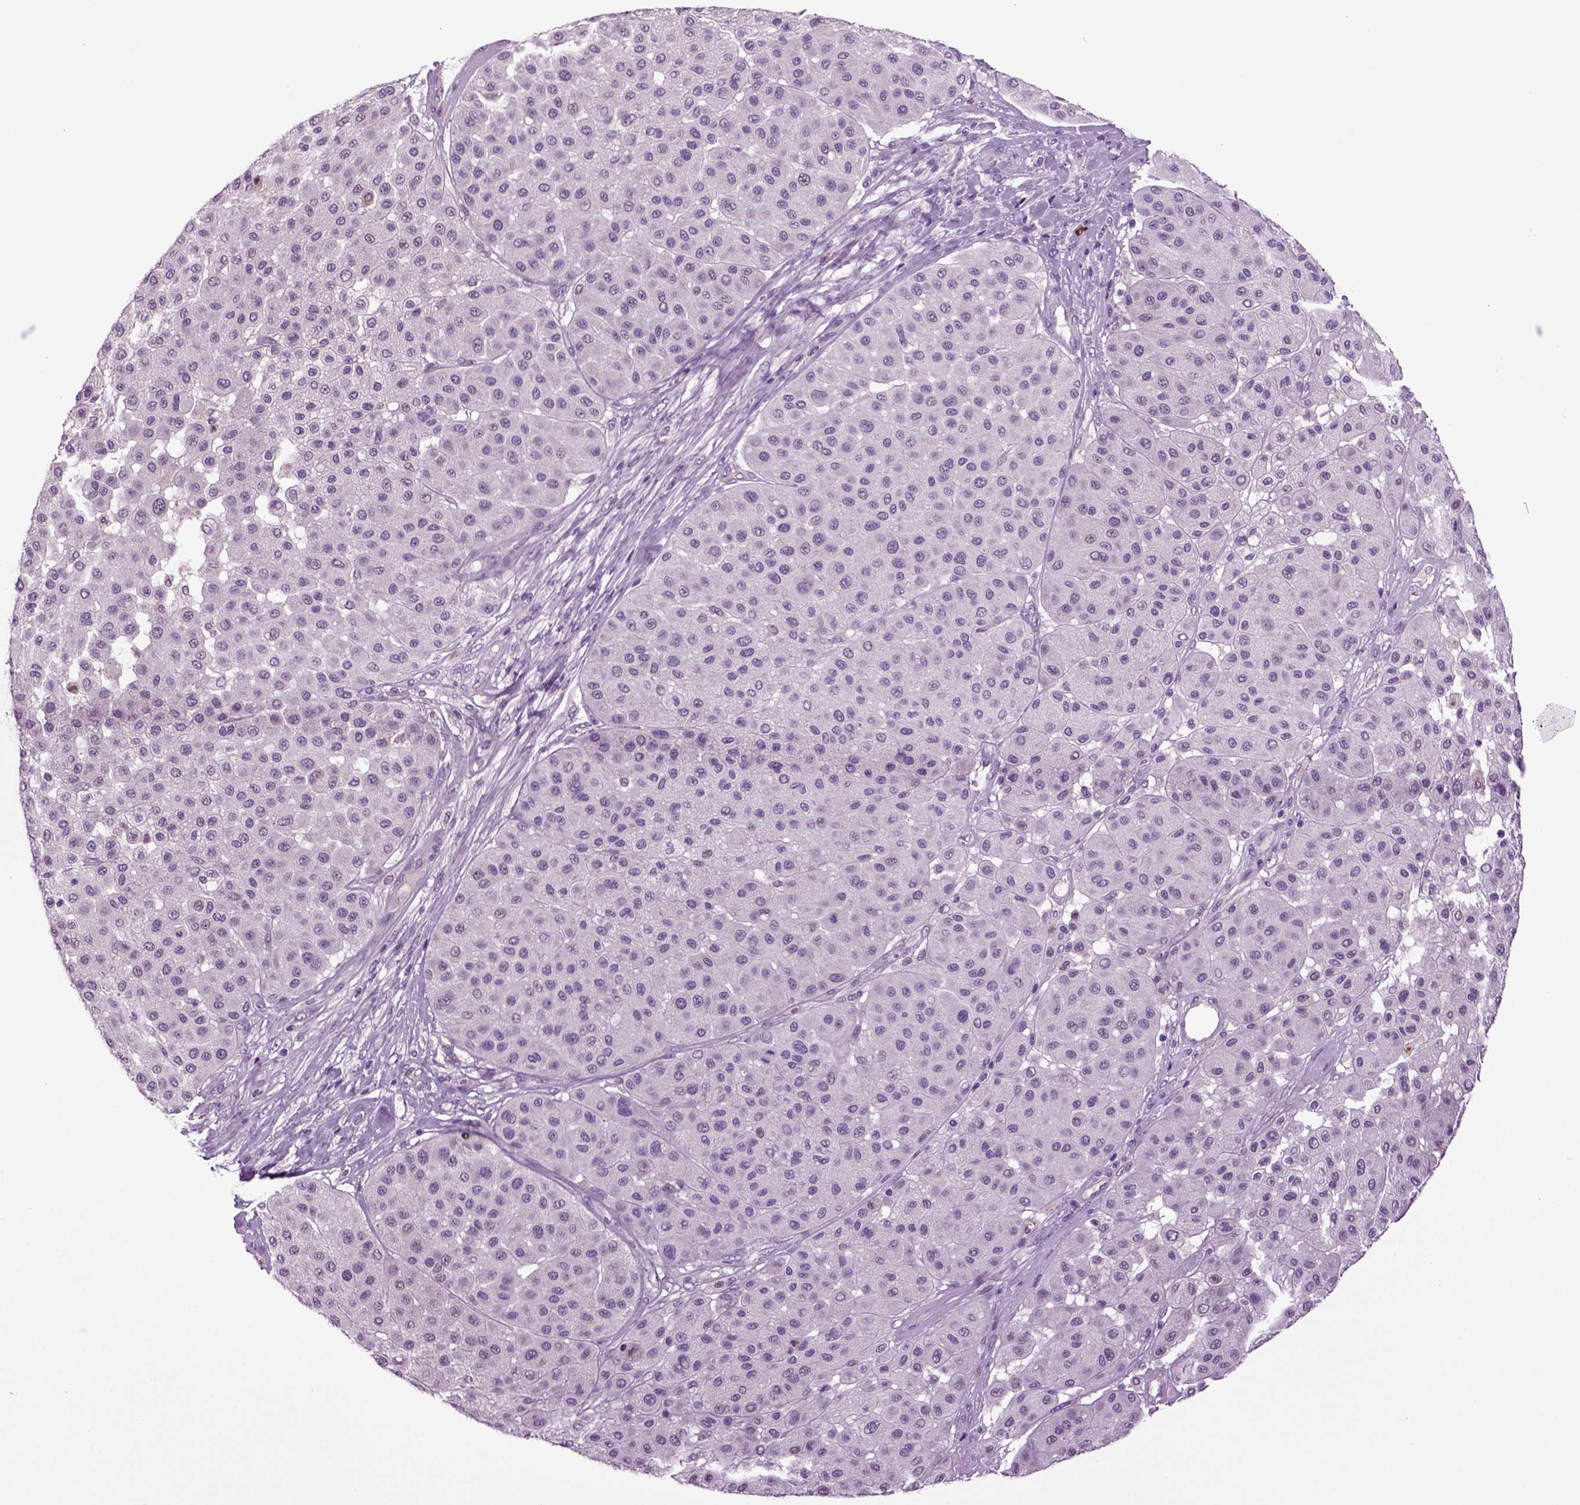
{"staining": {"intensity": "negative", "quantity": "none", "location": "none"}, "tissue": "melanoma", "cell_type": "Tumor cells", "image_type": "cancer", "snomed": [{"axis": "morphology", "description": "Malignant melanoma, Metastatic site"}, {"axis": "topography", "description": "Smooth muscle"}], "caption": "Immunohistochemistry (IHC) photomicrograph of malignant melanoma (metastatic site) stained for a protein (brown), which reveals no expression in tumor cells.", "gene": "FGF11", "patient": {"sex": "male", "age": 41}}